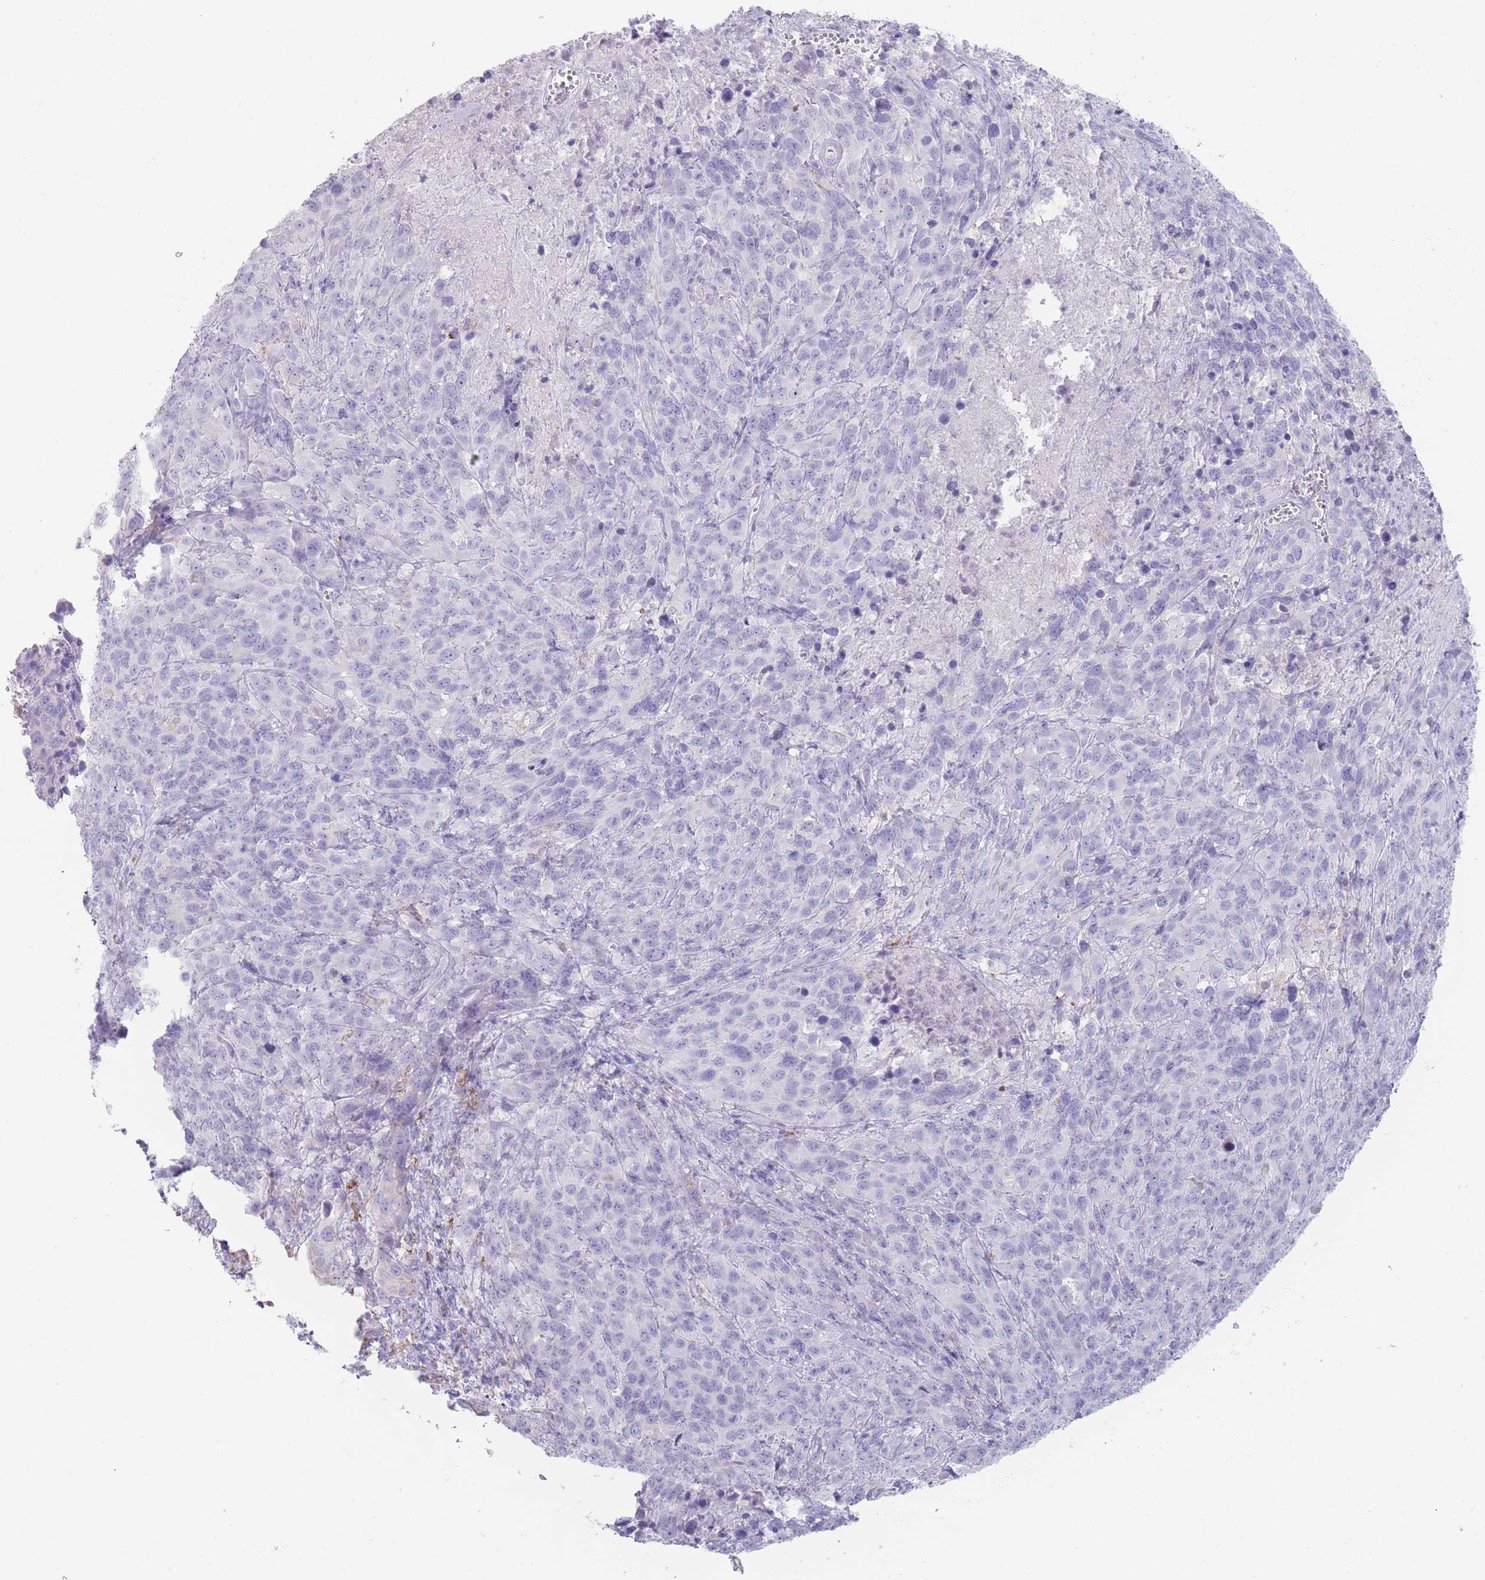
{"staining": {"intensity": "negative", "quantity": "none", "location": "none"}, "tissue": "cervical cancer", "cell_type": "Tumor cells", "image_type": "cancer", "snomed": [{"axis": "morphology", "description": "Squamous cell carcinoma, NOS"}, {"axis": "topography", "description": "Cervix"}], "caption": "This is a image of IHC staining of squamous cell carcinoma (cervical), which shows no positivity in tumor cells.", "gene": "GPR12", "patient": {"sex": "female", "age": 51}}